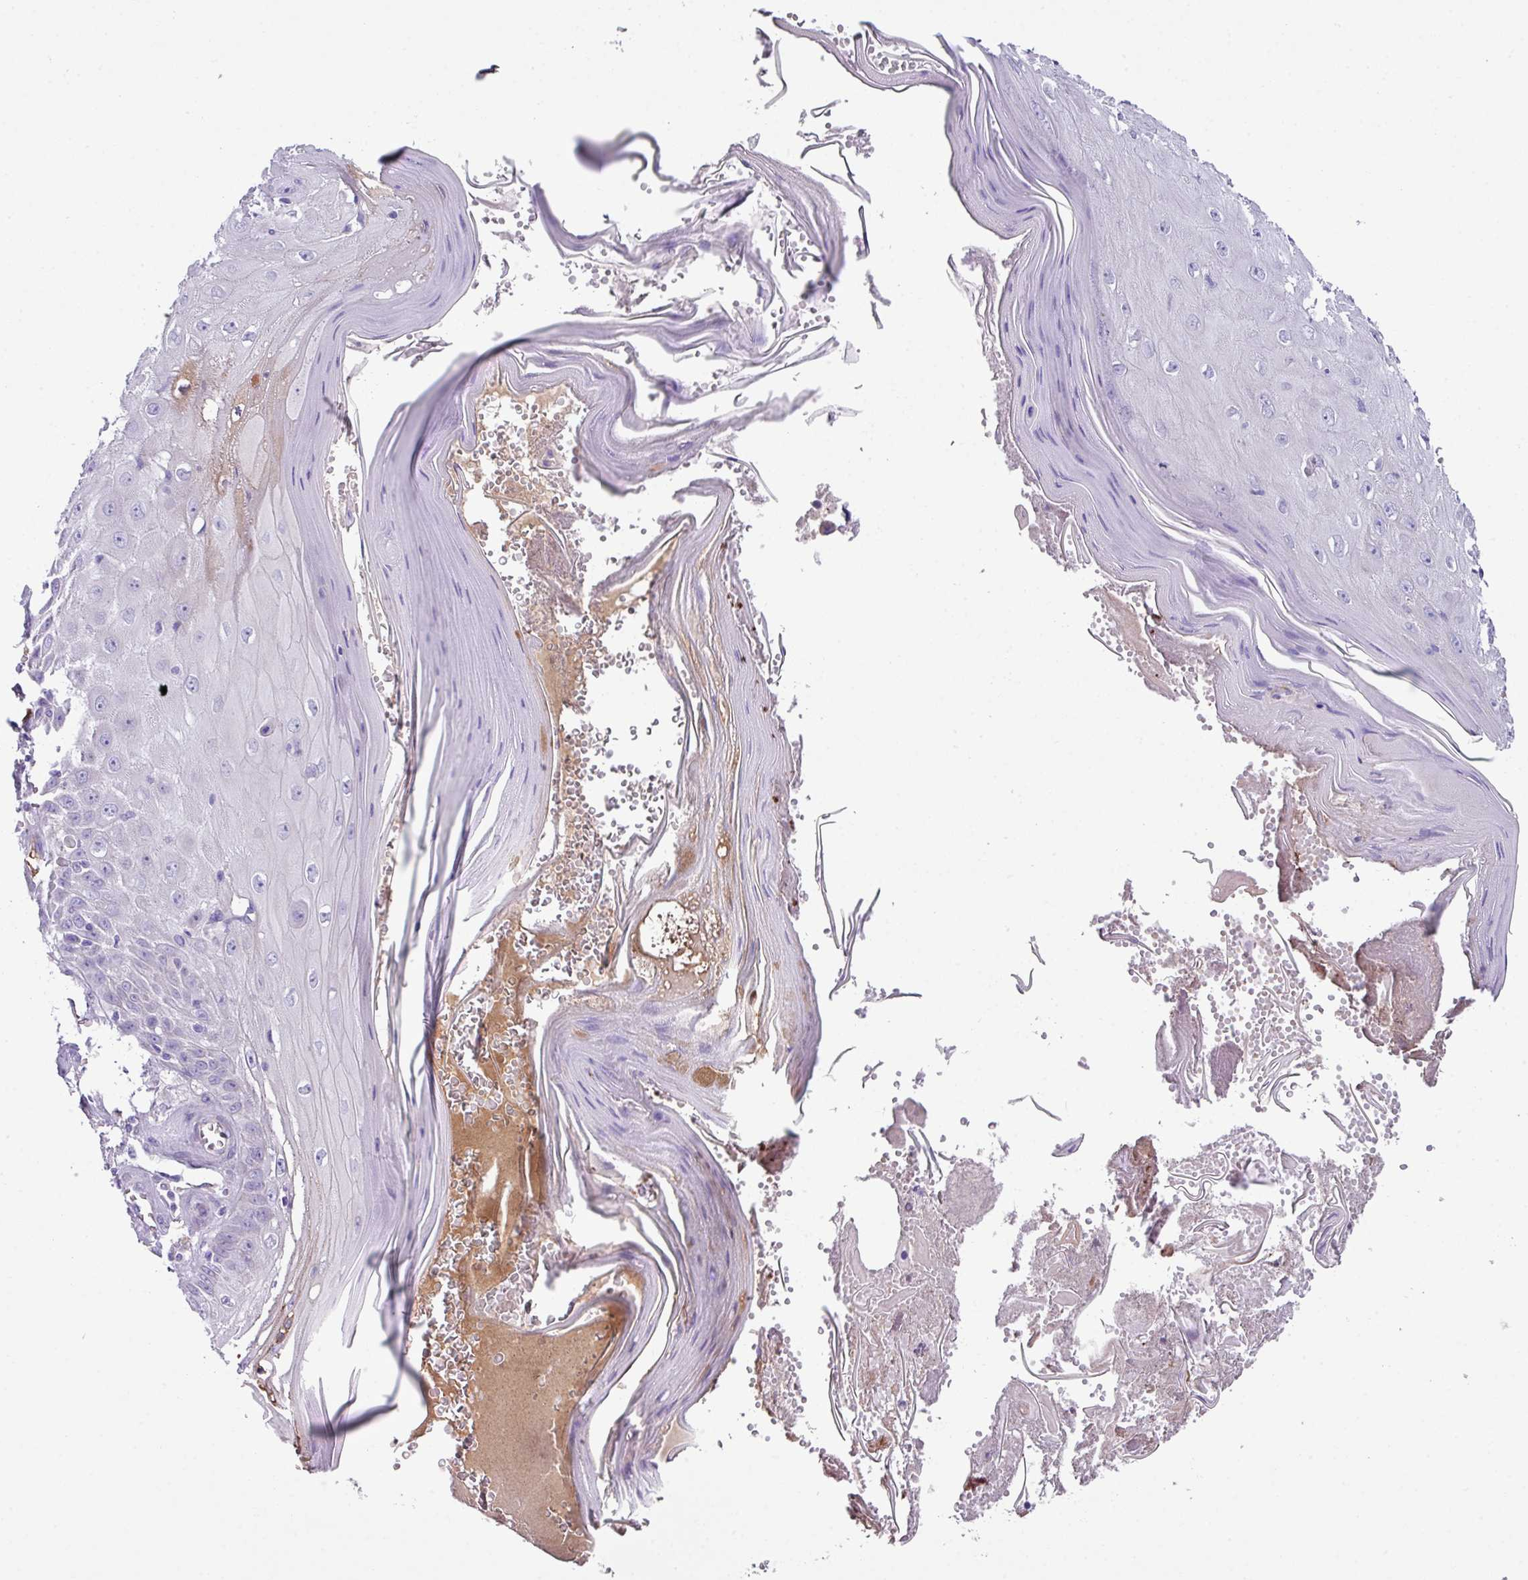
{"staining": {"intensity": "negative", "quantity": "none", "location": "none"}, "tissue": "skin cancer", "cell_type": "Tumor cells", "image_type": "cancer", "snomed": [{"axis": "morphology", "description": "Squamous cell carcinoma, NOS"}, {"axis": "topography", "description": "Skin"}], "caption": "Squamous cell carcinoma (skin) stained for a protein using immunohistochemistry (IHC) displays no positivity tumor cells.", "gene": "DNAL1", "patient": {"sex": "female", "age": 73}}